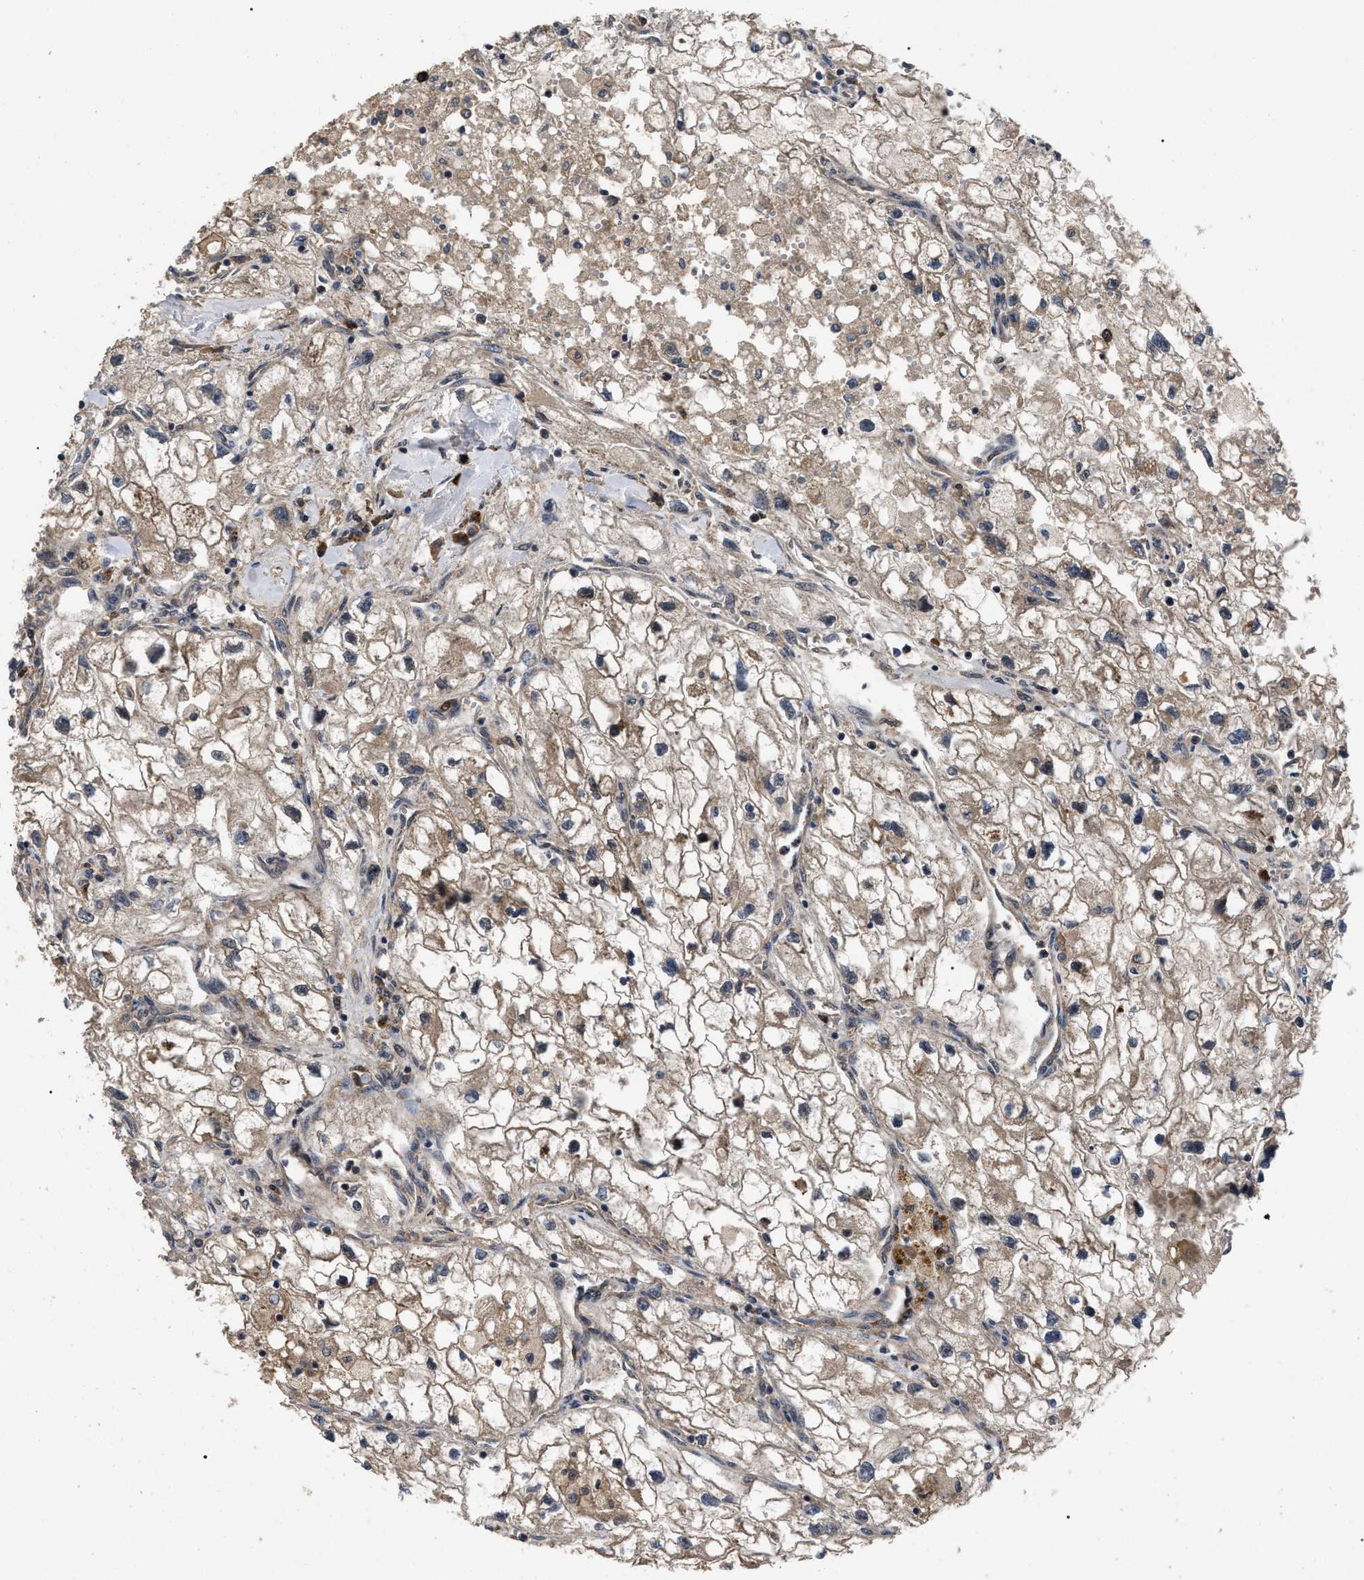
{"staining": {"intensity": "weak", "quantity": ">75%", "location": "cytoplasmic/membranous"}, "tissue": "renal cancer", "cell_type": "Tumor cells", "image_type": "cancer", "snomed": [{"axis": "morphology", "description": "Adenocarcinoma, NOS"}, {"axis": "topography", "description": "Kidney"}], "caption": "This is a histology image of immunohistochemistry (IHC) staining of adenocarcinoma (renal), which shows weak staining in the cytoplasmic/membranous of tumor cells.", "gene": "PPWD1", "patient": {"sex": "female", "age": 70}}